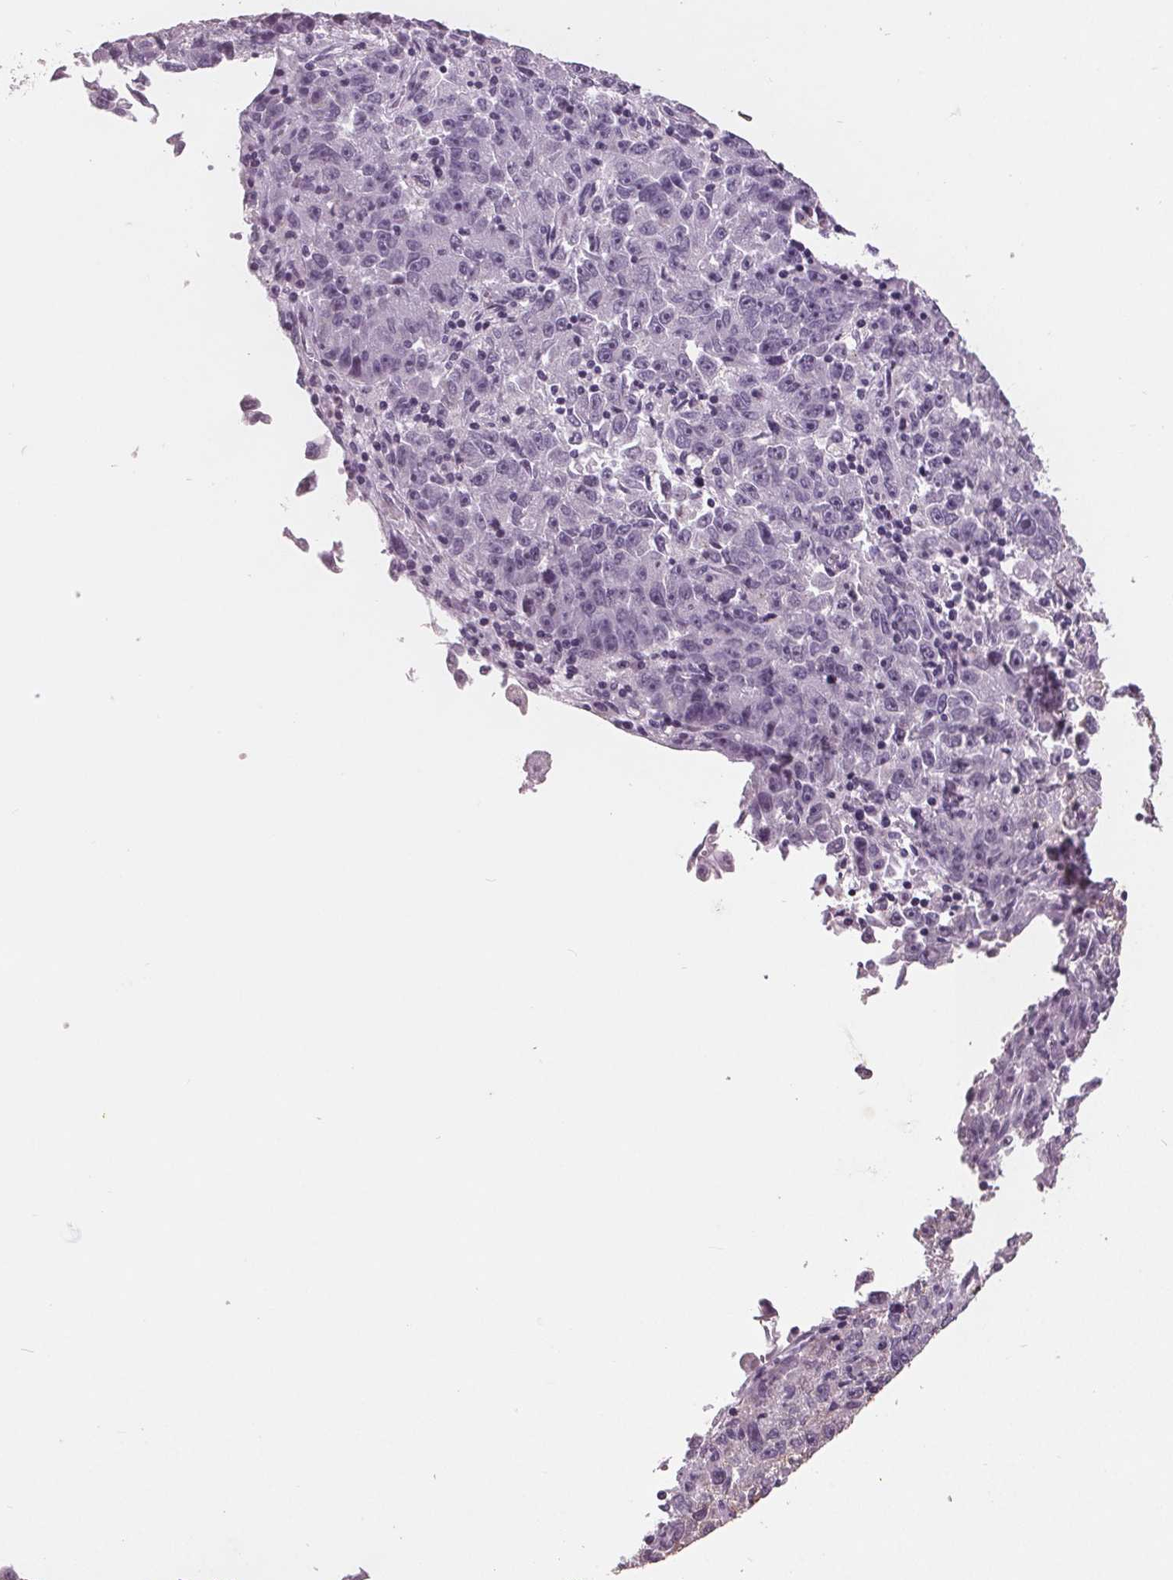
{"staining": {"intensity": "negative", "quantity": "none", "location": "none"}, "tissue": "lung cancer", "cell_type": "Tumor cells", "image_type": "cancer", "snomed": [{"axis": "morphology", "description": "Normal morphology"}, {"axis": "morphology", "description": "Adenocarcinoma, NOS"}, {"axis": "topography", "description": "Lymph node"}, {"axis": "topography", "description": "Lung"}], "caption": "Immunohistochemistry of human lung cancer demonstrates no positivity in tumor cells.", "gene": "PTPN14", "patient": {"sex": "female", "age": 57}}